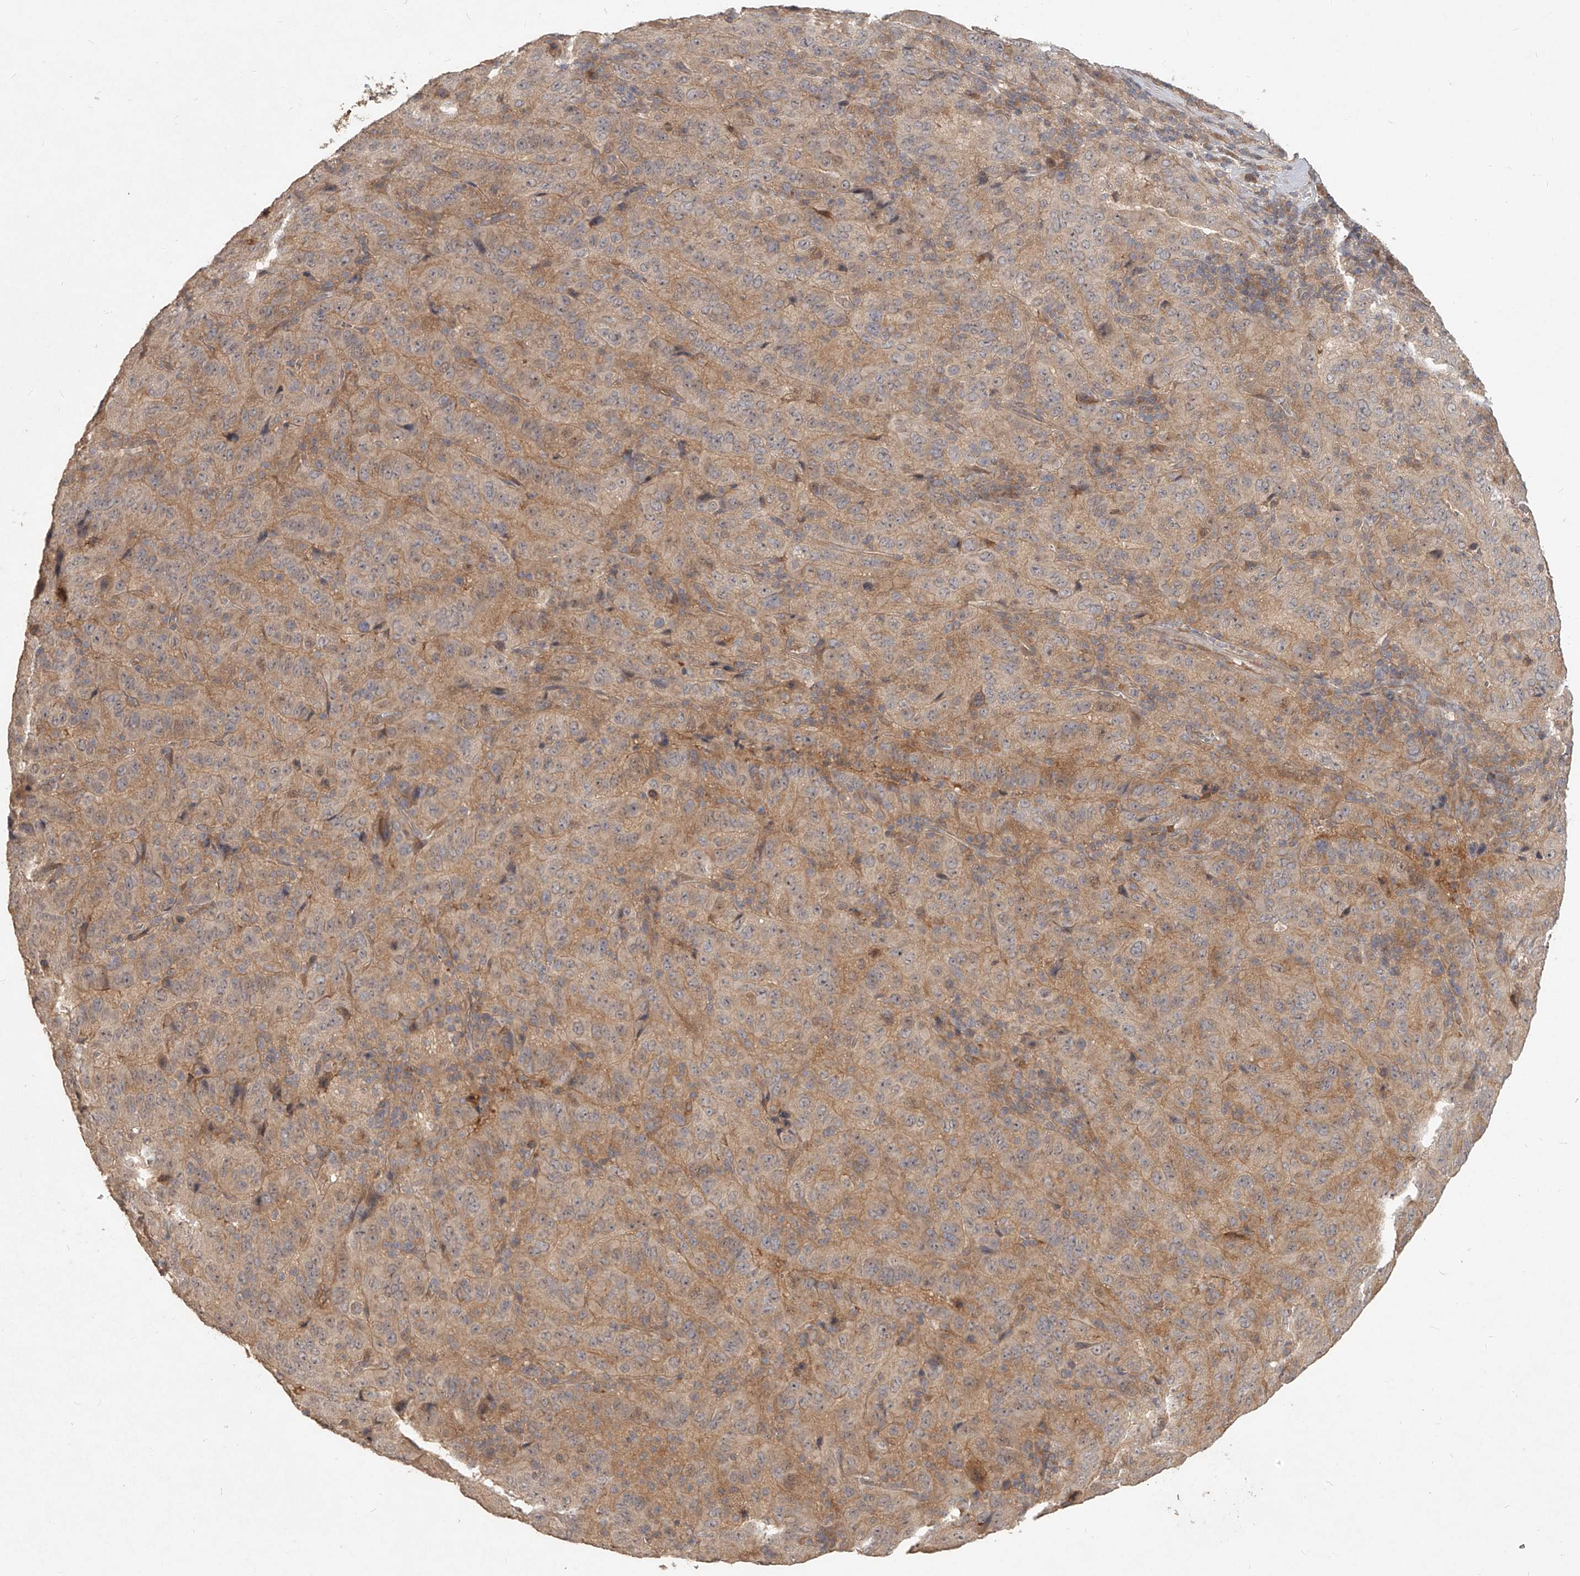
{"staining": {"intensity": "weak", "quantity": "25%-75%", "location": "cytoplasmic/membranous"}, "tissue": "pancreatic cancer", "cell_type": "Tumor cells", "image_type": "cancer", "snomed": [{"axis": "morphology", "description": "Adenocarcinoma, NOS"}, {"axis": "topography", "description": "Pancreas"}], "caption": "A high-resolution image shows immunohistochemistry (IHC) staining of adenocarcinoma (pancreatic), which displays weak cytoplasmic/membranous staining in about 25%-75% of tumor cells. The staining was performed using DAB (3,3'-diaminobenzidine), with brown indicating positive protein expression. Nuclei are stained blue with hematoxylin.", "gene": "SLC37A1", "patient": {"sex": "male", "age": 63}}